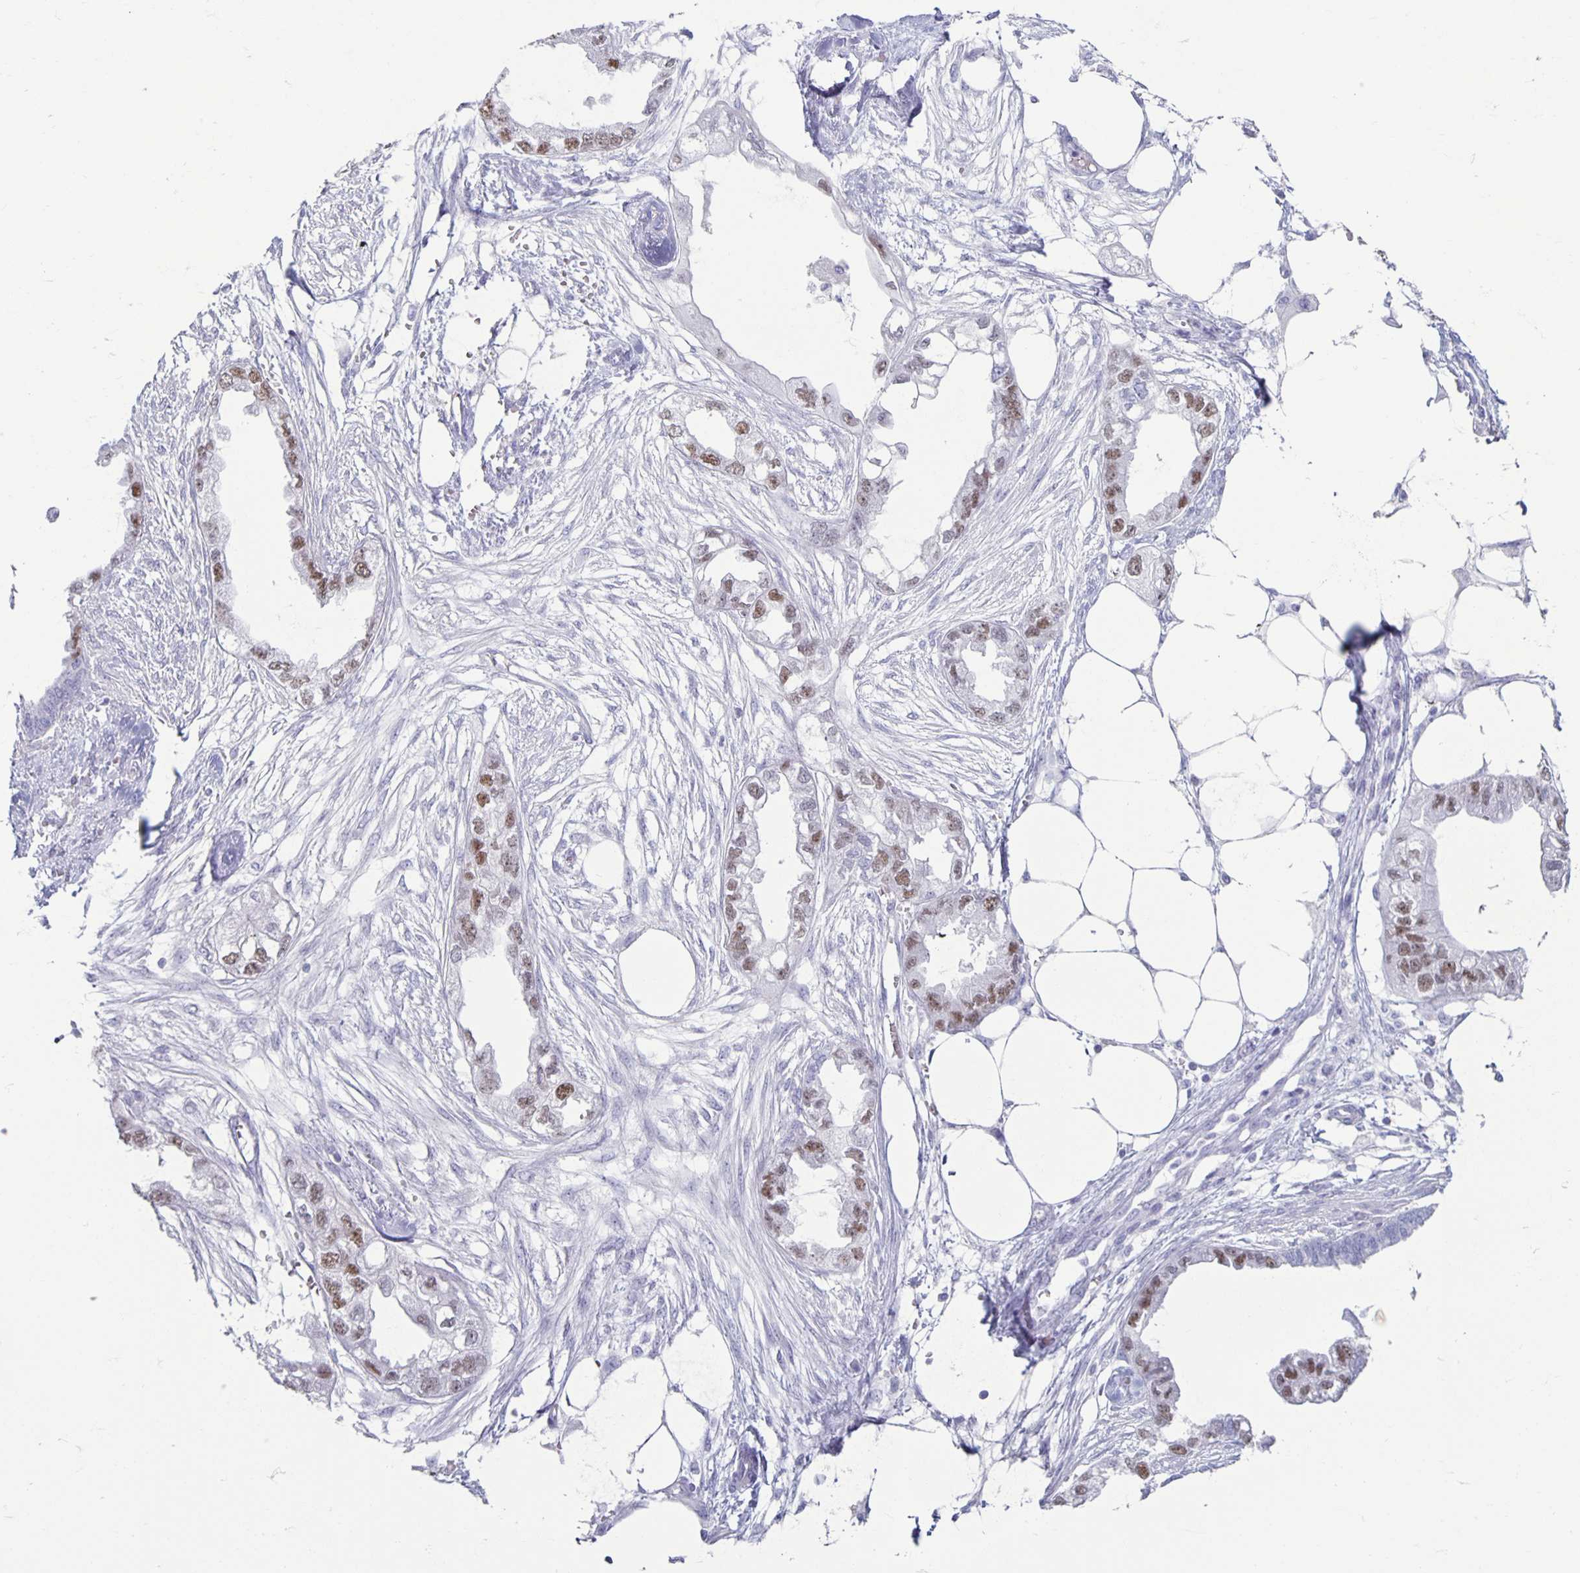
{"staining": {"intensity": "moderate", "quantity": "25%-75%", "location": "nuclear"}, "tissue": "endometrial cancer", "cell_type": "Tumor cells", "image_type": "cancer", "snomed": [{"axis": "morphology", "description": "Adenocarcinoma, NOS"}, {"axis": "morphology", "description": "Adenocarcinoma, metastatic, NOS"}, {"axis": "topography", "description": "Adipose tissue"}, {"axis": "topography", "description": "Endometrium"}], "caption": "IHC staining of metastatic adenocarcinoma (endometrial), which reveals medium levels of moderate nuclear expression in approximately 25%-75% of tumor cells indicating moderate nuclear protein staining. The staining was performed using DAB (3,3'-diaminobenzidine) (brown) for protein detection and nuclei were counterstained in hematoxylin (blue).", "gene": "CT45A5", "patient": {"sex": "female", "age": 67}}